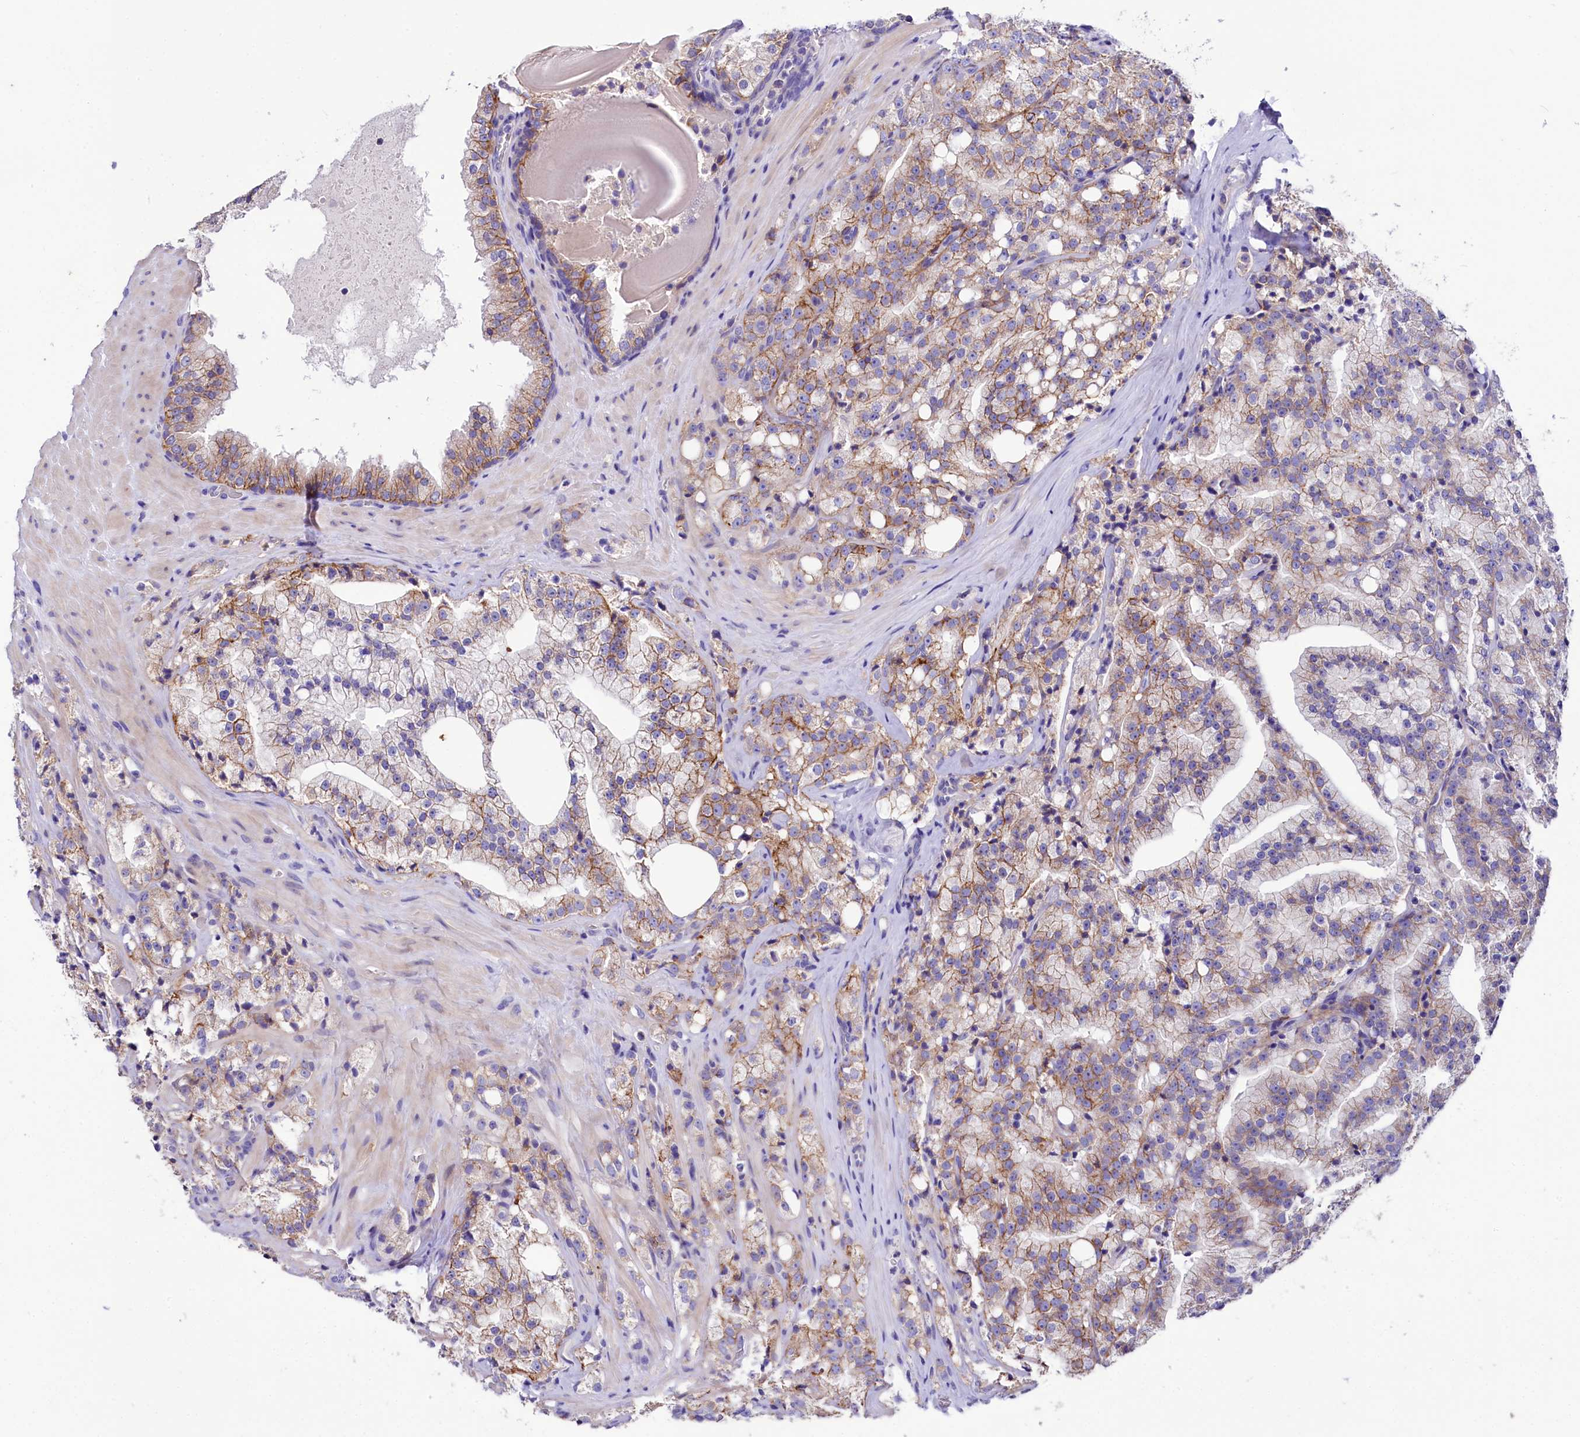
{"staining": {"intensity": "moderate", "quantity": "25%-75%", "location": "cytoplasmic/membranous"}, "tissue": "prostate cancer", "cell_type": "Tumor cells", "image_type": "cancer", "snomed": [{"axis": "morphology", "description": "Adenocarcinoma, High grade"}, {"axis": "topography", "description": "Prostate"}], "caption": "Prostate high-grade adenocarcinoma stained with a brown dye exhibits moderate cytoplasmic/membranous positive positivity in about 25%-75% of tumor cells.", "gene": "ABHD5", "patient": {"sex": "male", "age": 64}}